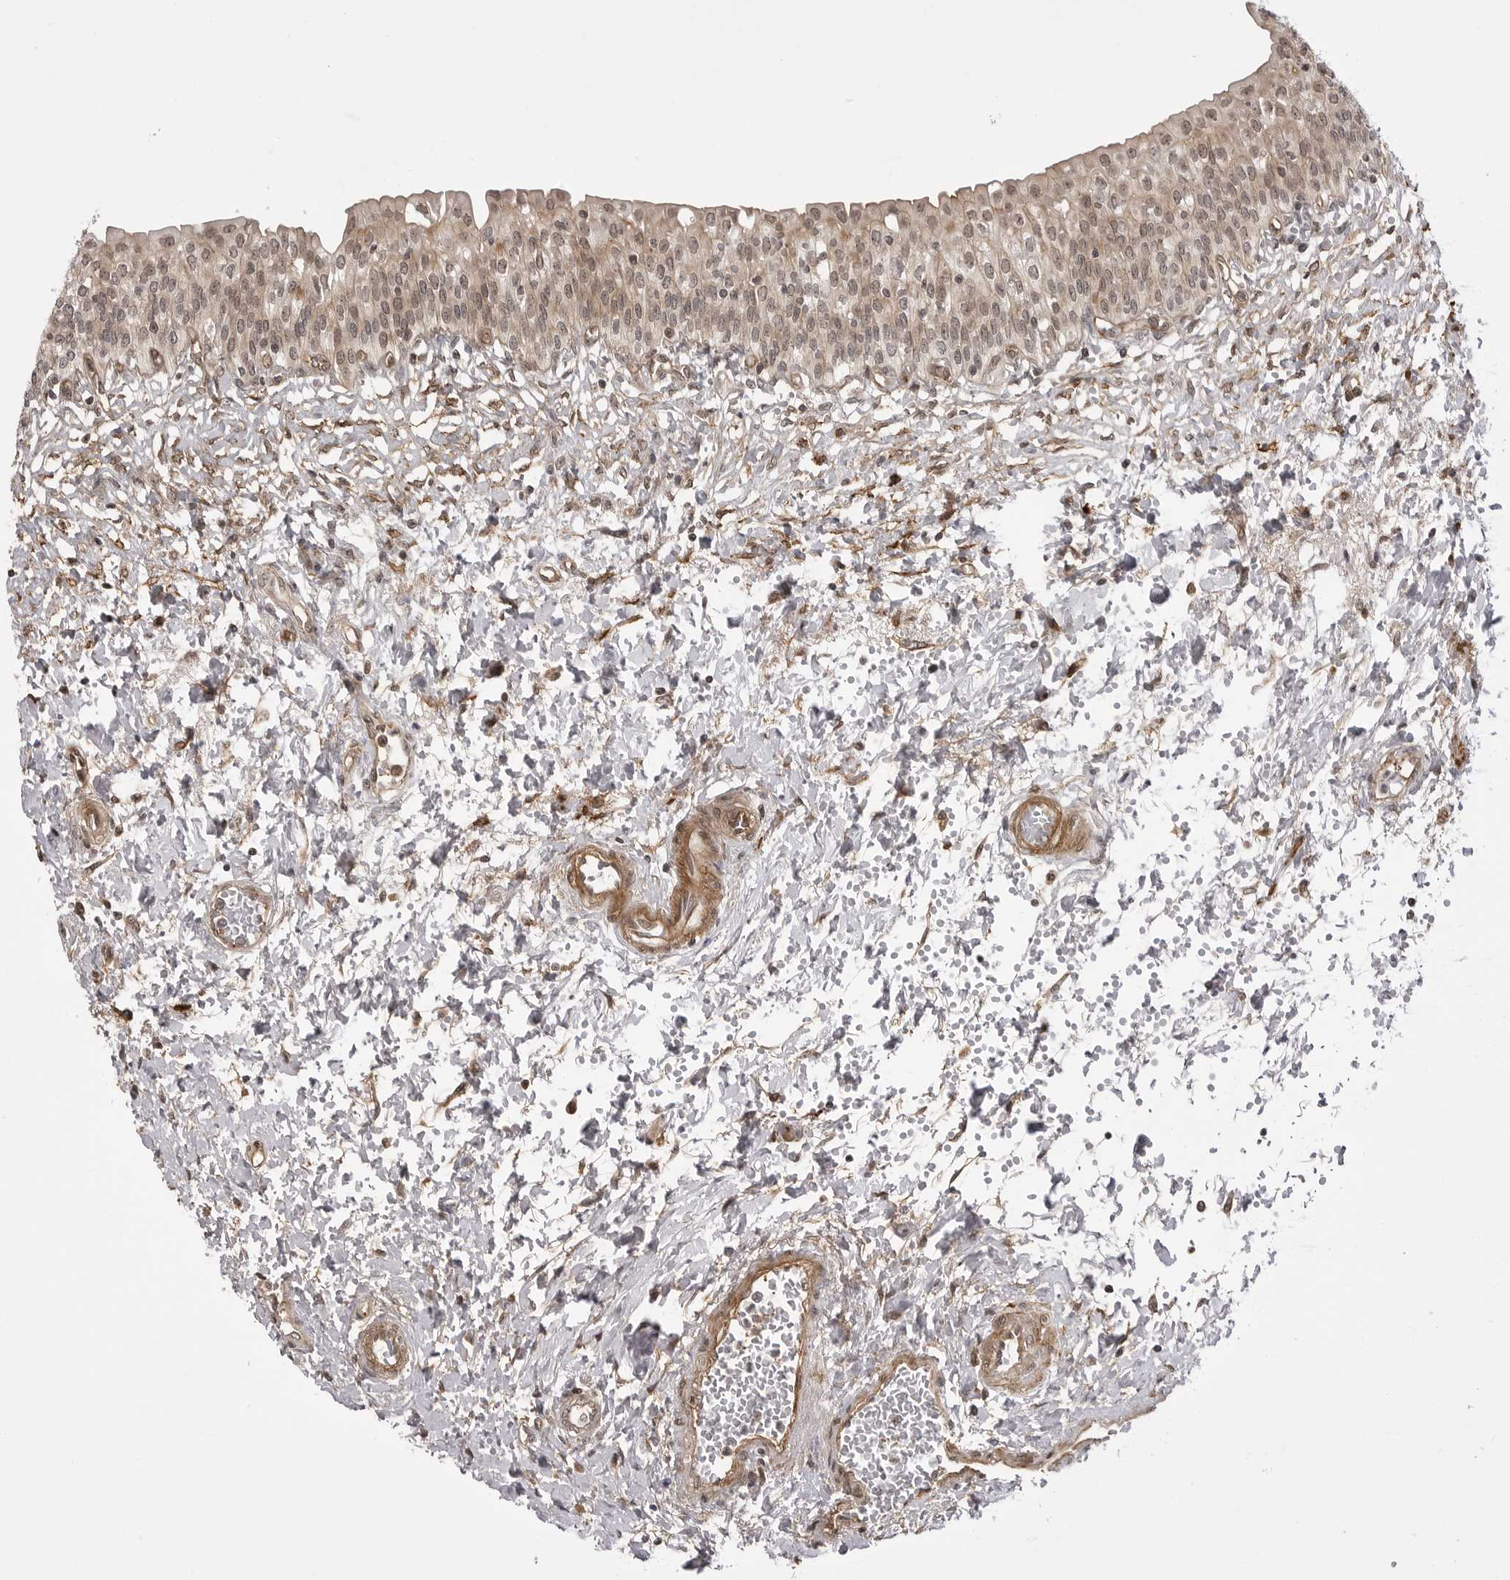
{"staining": {"intensity": "moderate", "quantity": ">75%", "location": "cytoplasmic/membranous,nuclear"}, "tissue": "urinary bladder", "cell_type": "Urothelial cells", "image_type": "normal", "snomed": [{"axis": "morphology", "description": "Normal tissue, NOS"}, {"axis": "topography", "description": "Urinary bladder"}], "caption": "Immunohistochemistry image of benign urinary bladder: urinary bladder stained using immunohistochemistry (IHC) demonstrates medium levels of moderate protein expression localized specifically in the cytoplasmic/membranous,nuclear of urothelial cells, appearing as a cytoplasmic/membranous,nuclear brown color.", "gene": "SORBS1", "patient": {"sex": "male", "age": 55}}